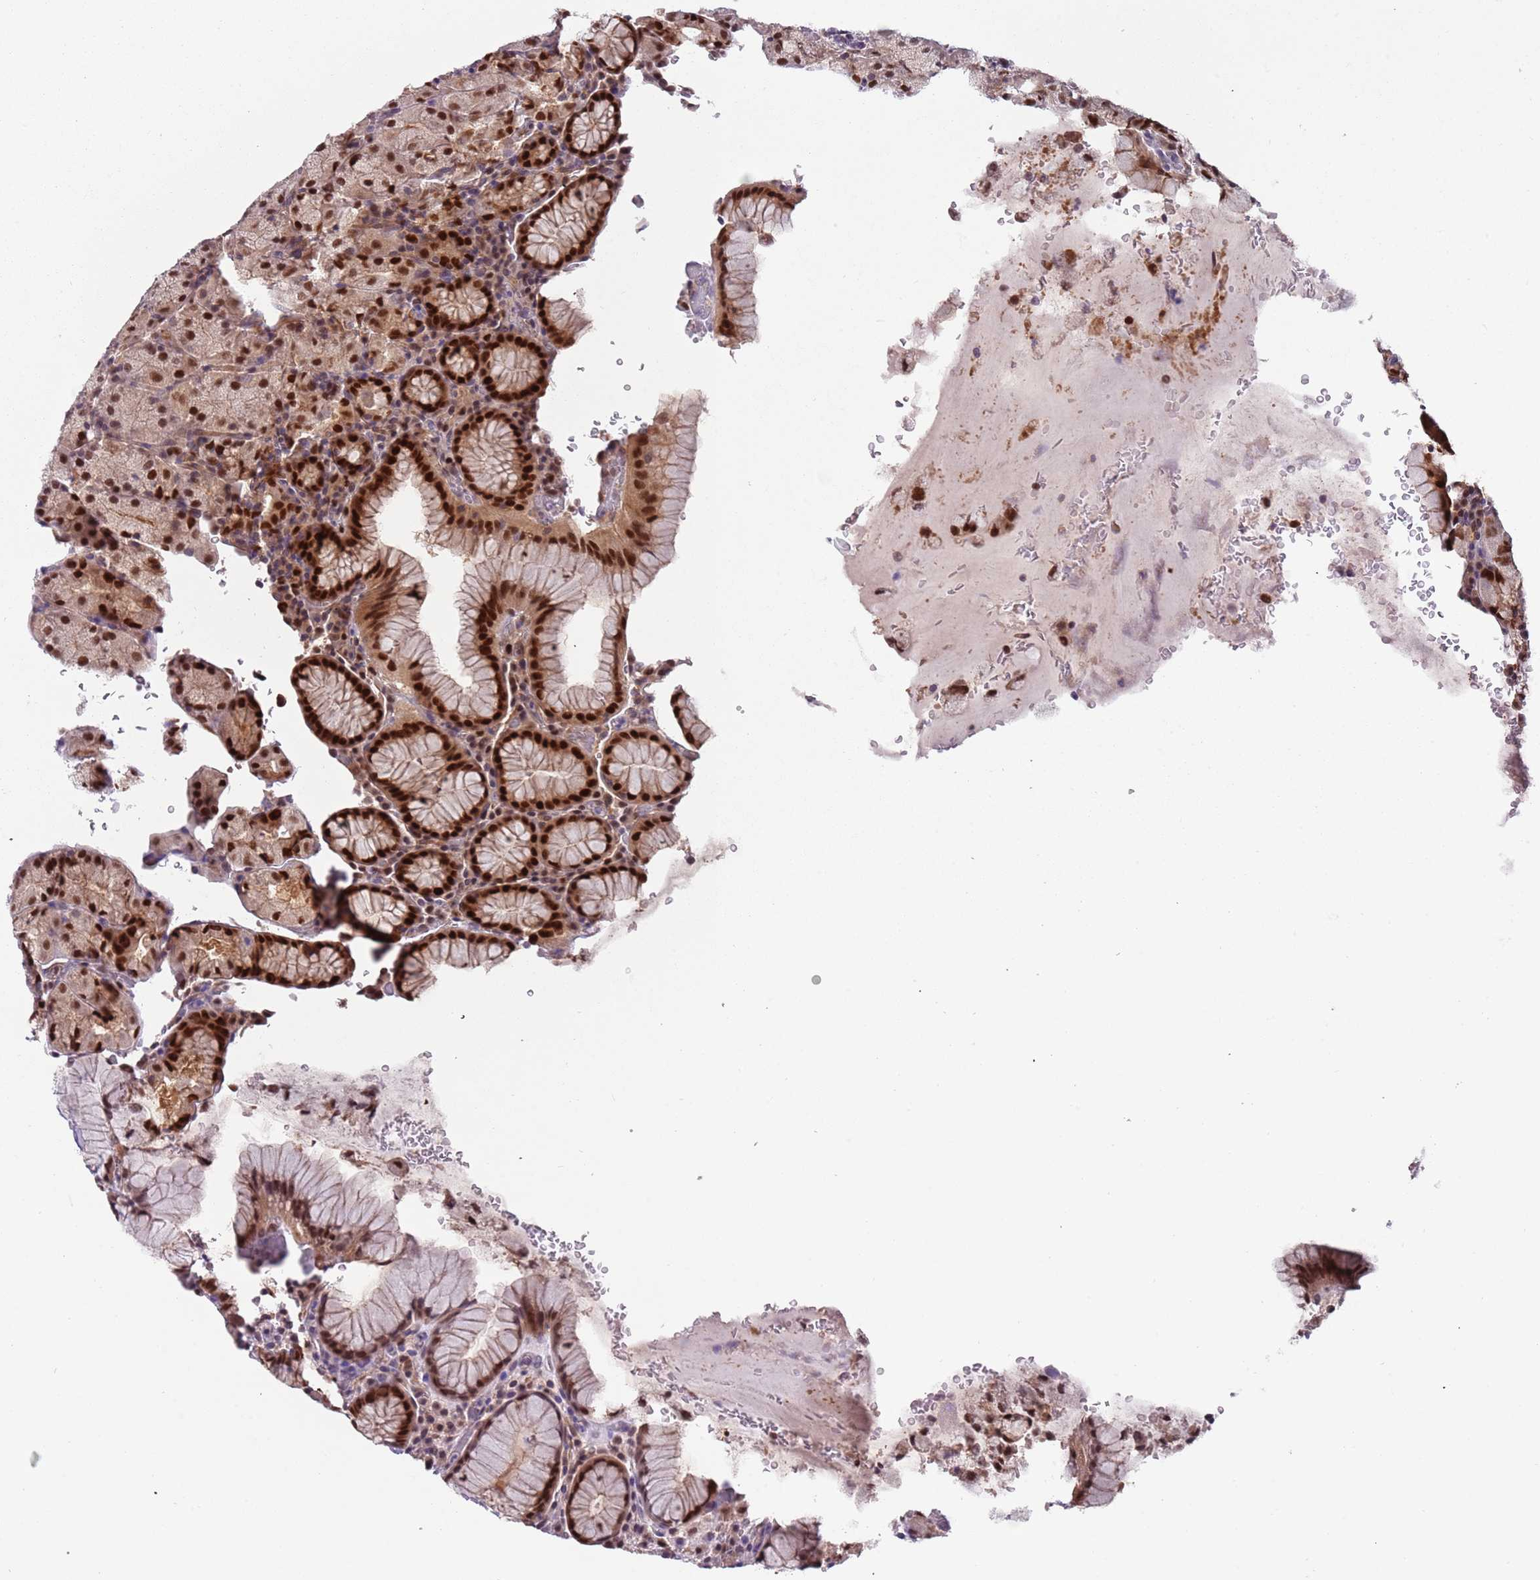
{"staining": {"intensity": "strong", "quantity": ">75%", "location": "nuclear"}, "tissue": "stomach", "cell_type": "Glandular cells", "image_type": "normal", "snomed": [{"axis": "morphology", "description": "Normal tissue, NOS"}, {"axis": "topography", "description": "Stomach, upper"}, {"axis": "topography", "description": "Stomach, lower"}], "caption": "High-power microscopy captured an immunohistochemistry (IHC) image of benign stomach, revealing strong nuclear staining in about >75% of glandular cells.", "gene": "RMND5B", "patient": {"sex": "male", "age": 80}}